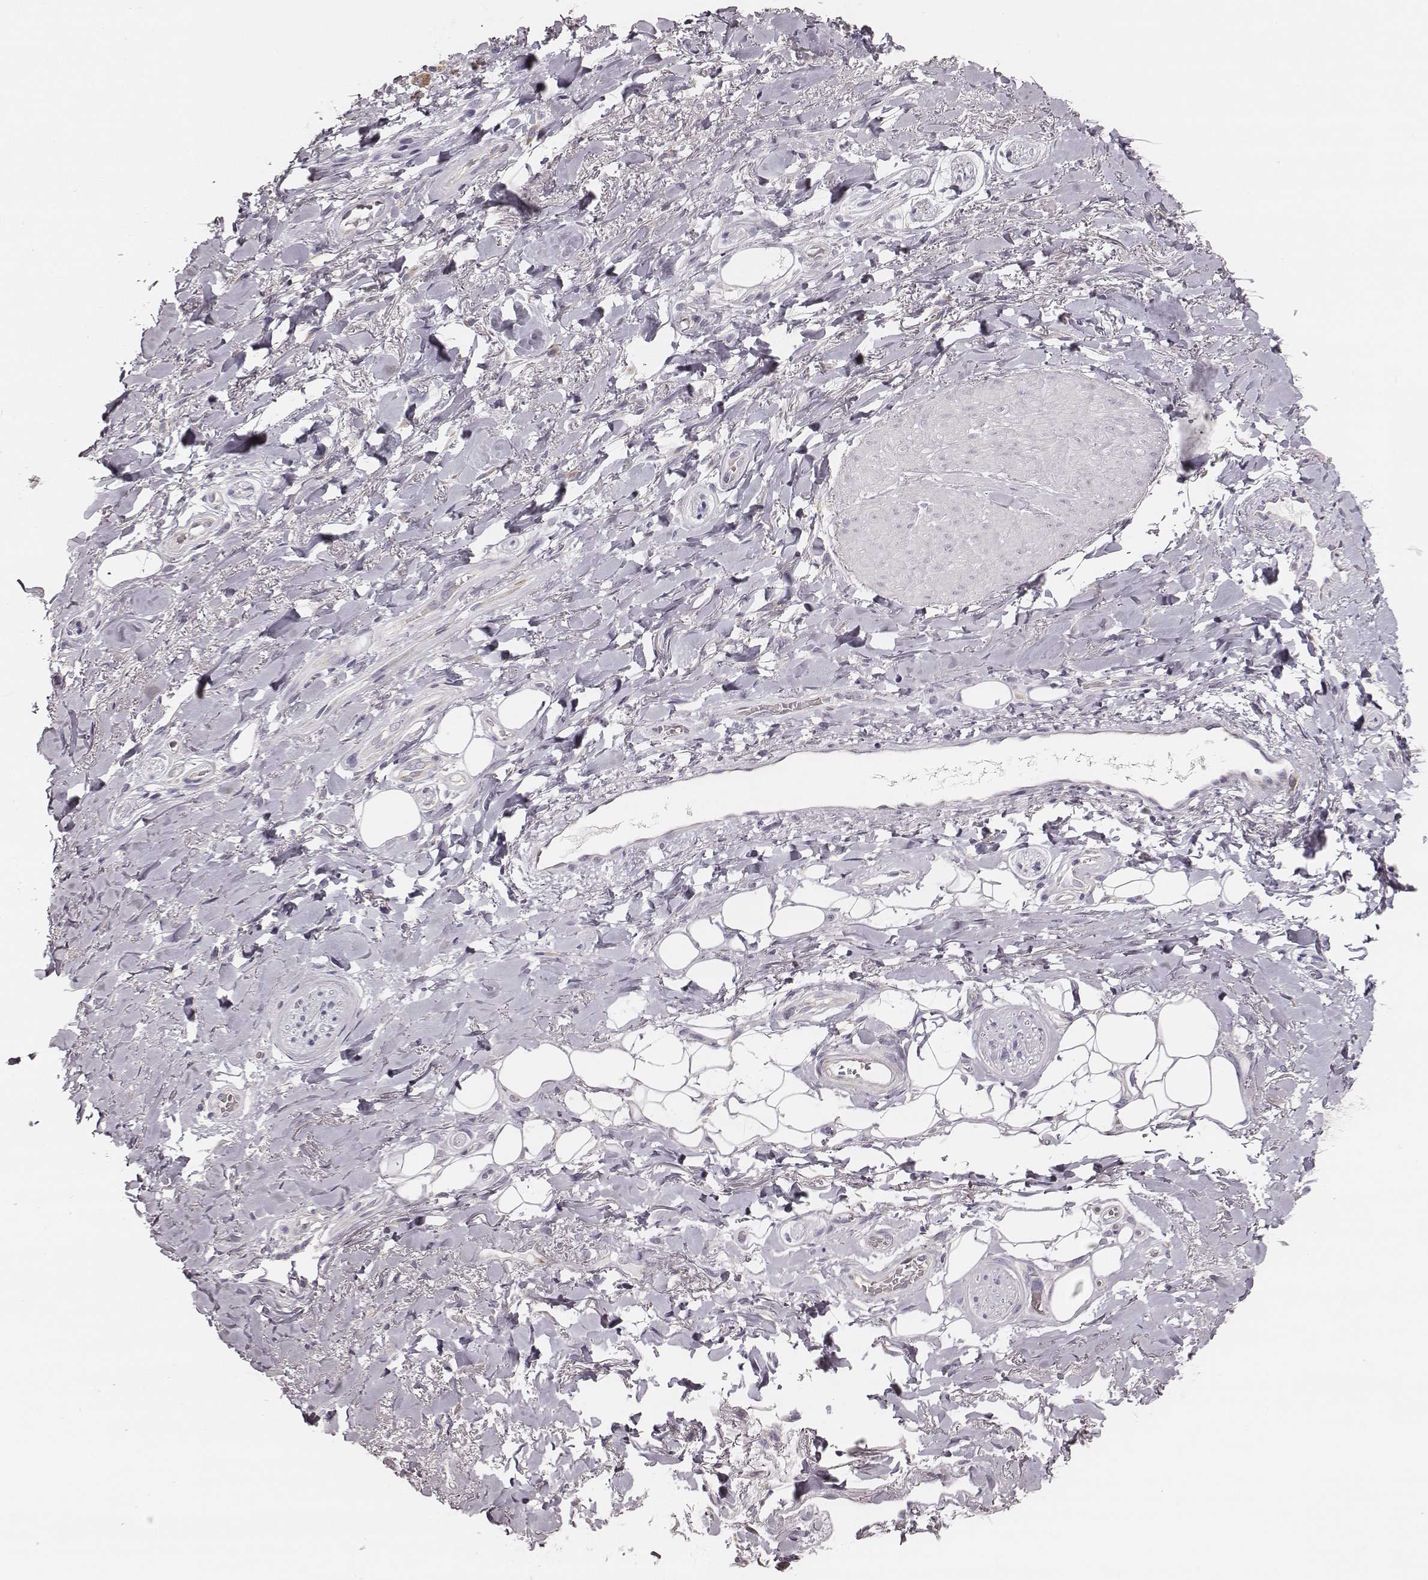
{"staining": {"intensity": "negative", "quantity": "none", "location": "none"}, "tissue": "adipose tissue", "cell_type": "Adipocytes", "image_type": "normal", "snomed": [{"axis": "morphology", "description": "Normal tissue, NOS"}, {"axis": "topography", "description": "Anal"}, {"axis": "topography", "description": "Peripheral nerve tissue"}], "caption": "This is an immunohistochemistry micrograph of benign adipose tissue. There is no positivity in adipocytes.", "gene": "UBL4B", "patient": {"sex": "male", "age": 53}}